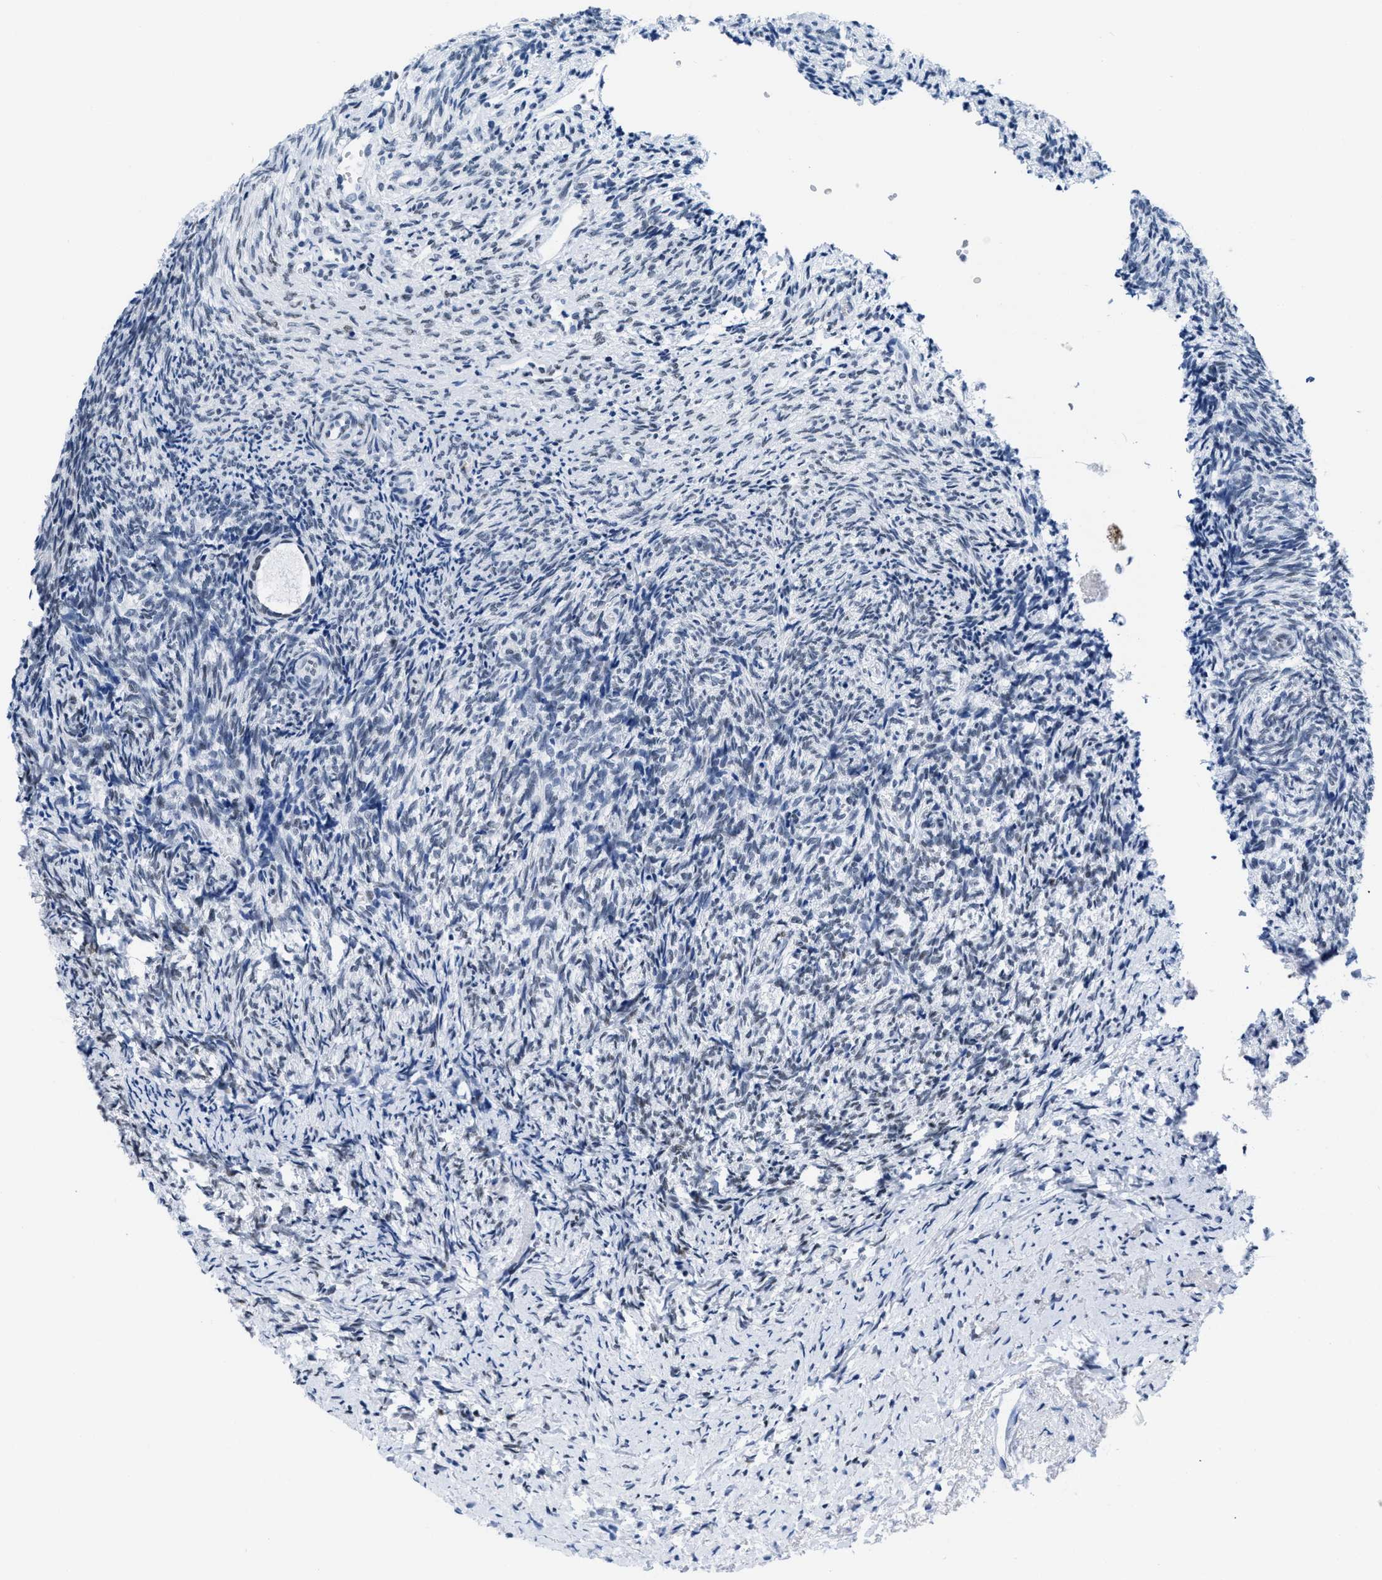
{"staining": {"intensity": "negative", "quantity": "none", "location": "none"}, "tissue": "ovary", "cell_type": "Follicle cells", "image_type": "normal", "snomed": [{"axis": "morphology", "description": "Normal tissue, NOS"}, {"axis": "topography", "description": "Ovary"}], "caption": "An immunohistochemistry (IHC) photomicrograph of normal ovary is shown. There is no staining in follicle cells of ovary. The staining is performed using DAB (3,3'-diaminobenzidine) brown chromogen with nuclei counter-stained in using hematoxylin.", "gene": "CTBP1", "patient": {"sex": "female", "age": 41}}